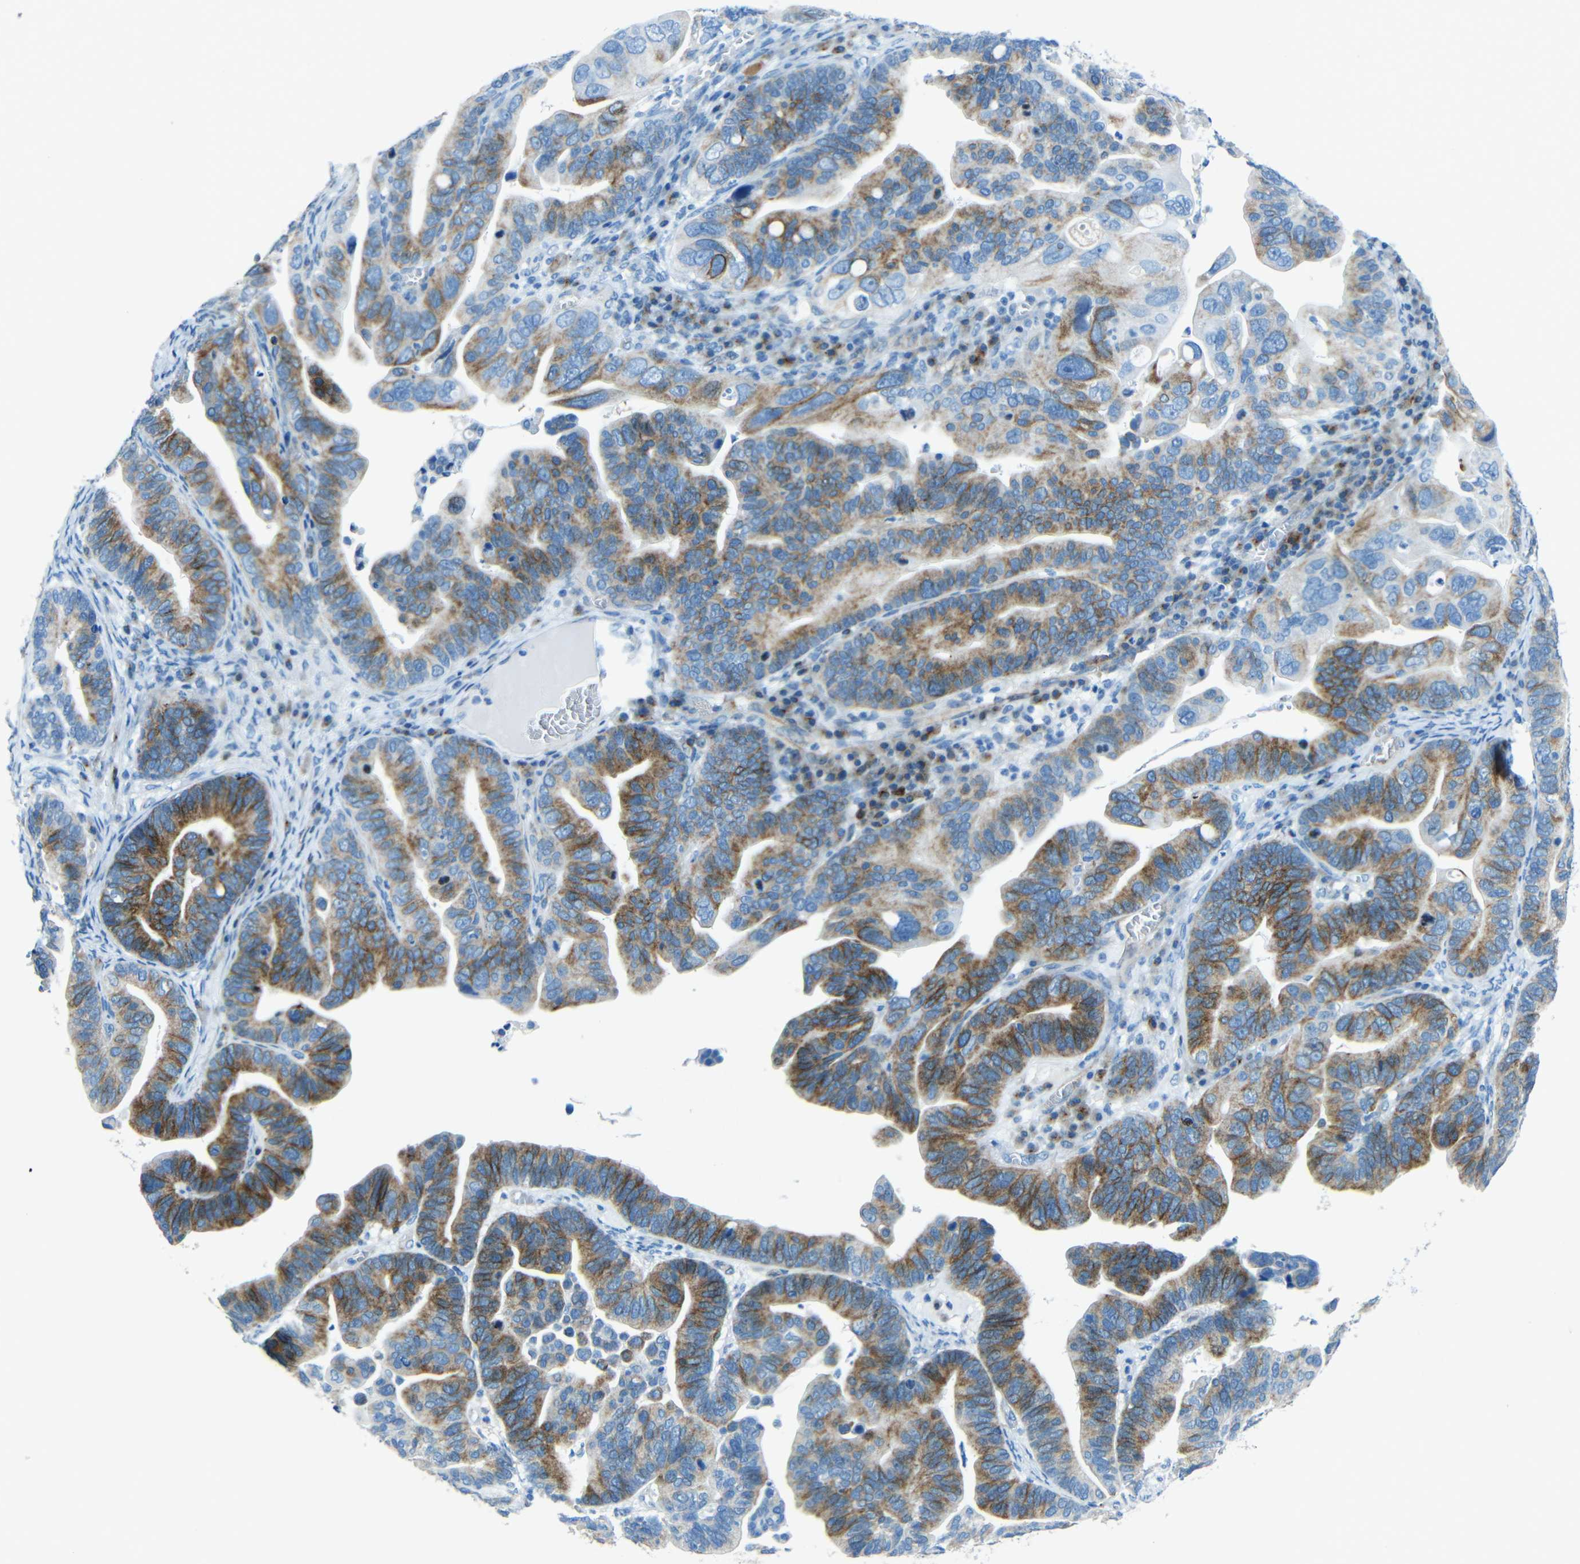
{"staining": {"intensity": "moderate", "quantity": ">75%", "location": "cytoplasmic/membranous"}, "tissue": "ovarian cancer", "cell_type": "Tumor cells", "image_type": "cancer", "snomed": [{"axis": "morphology", "description": "Cystadenocarcinoma, serous, NOS"}, {"axis": "topography", "description": "Ovary"}], "caption": "The immunohistochemical stain shows moderate cytoplasmic/membranous positivity in tumor cells of ovarian cancer tissue.", "gene": "TUBB4B", "patient": {"sex": "female", "age": 56}}